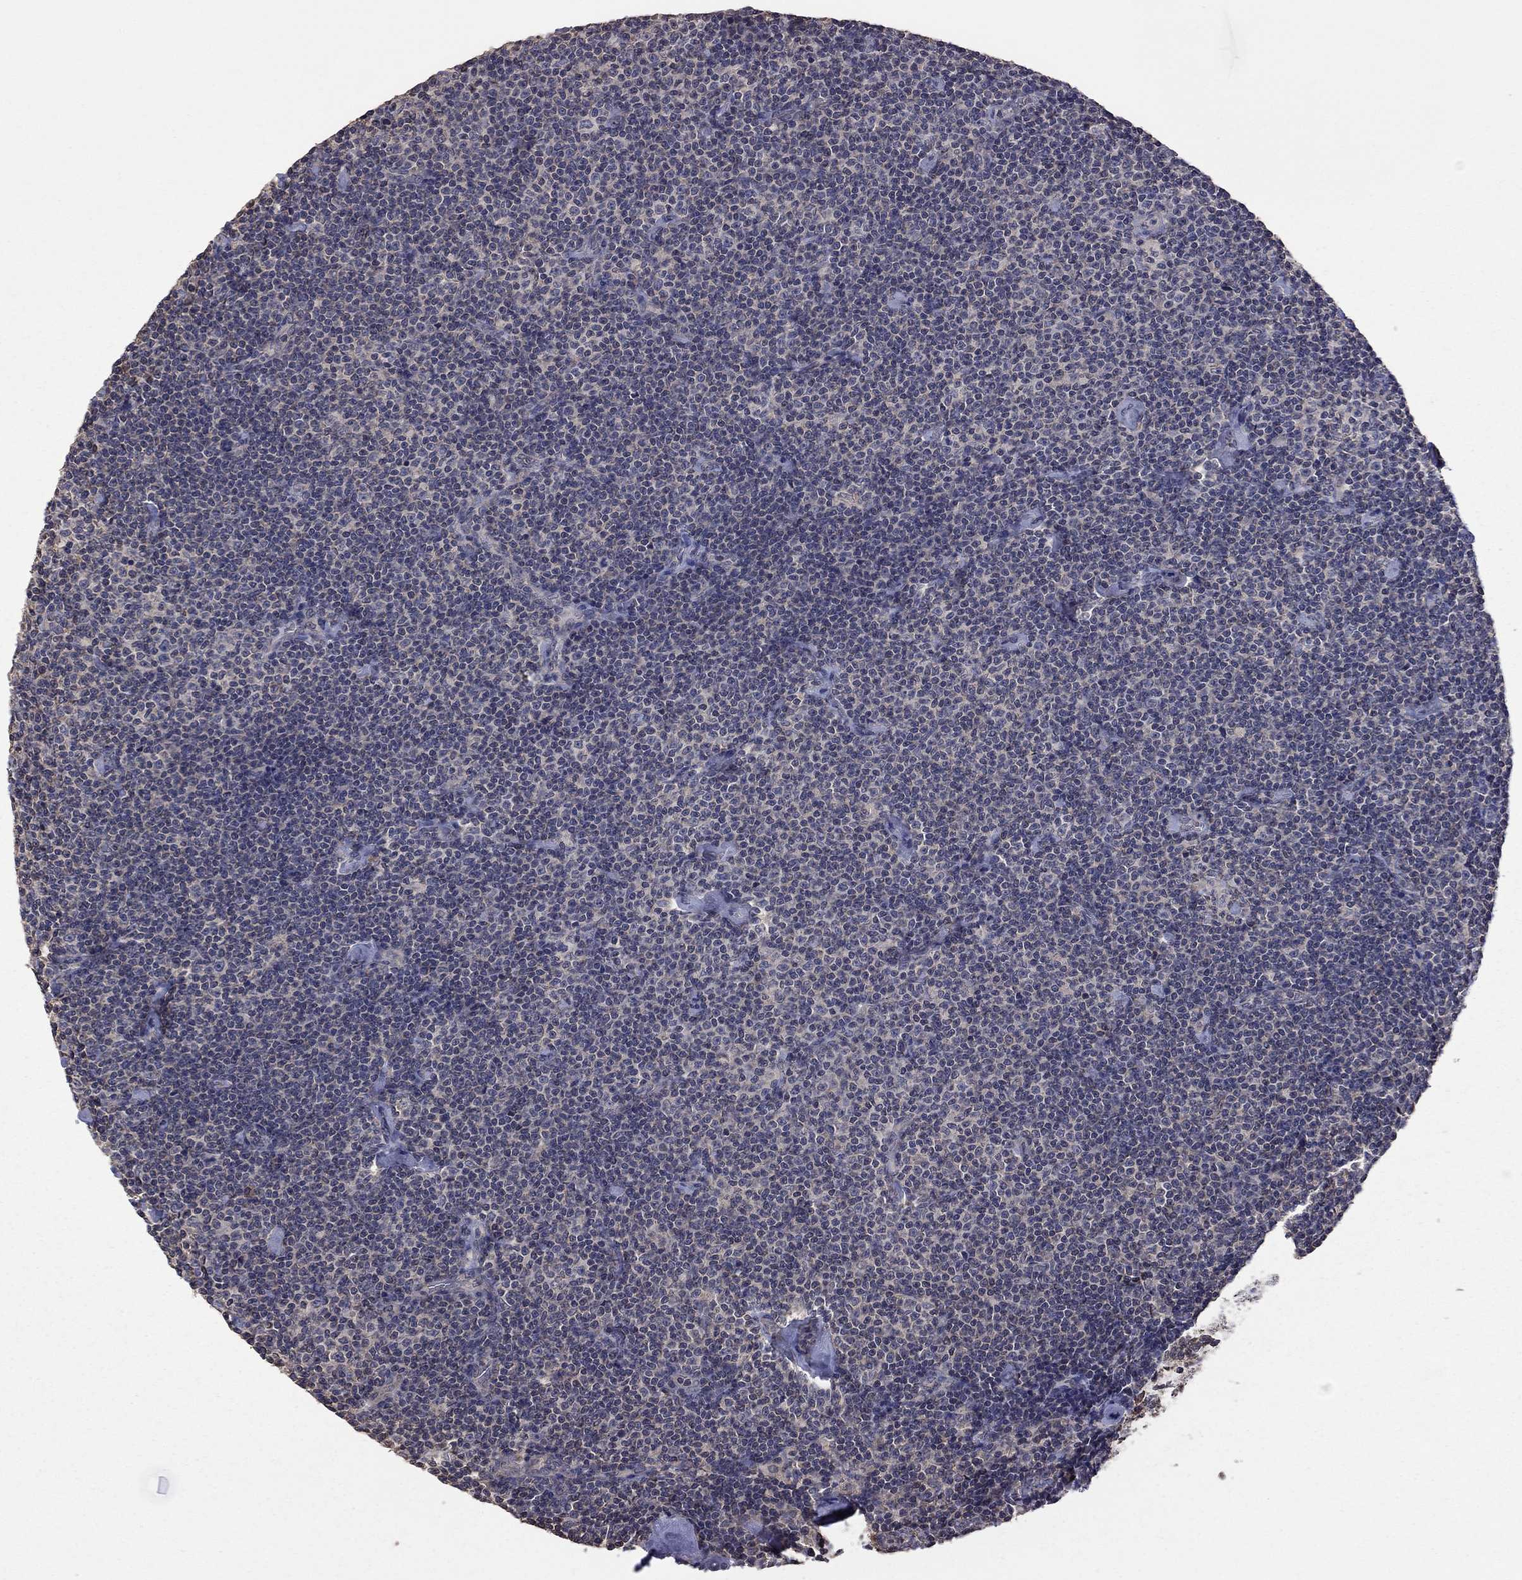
{"staining": {"intensity": "negative", "quantity": "none", "location": "none"}, "tissue": "lymphoma", "cell_type": "Tumor cells", "image_type": "cancer", "snomed": [{"axis": "morphology", "description": "Malignant lymphoma, non-Hodgkin's type, Low grade"}, {"axis": "topography", "description": "Lymph node"}], "caption": "The IHC micrograph has no significant staining in tumor cells of low-grade malignant lymphoma, non-Hodgkin's type tissue. (Stains: DAB (3,3'-diaminobenzidine) IHC with hematoxylin counter stain, Microscopy: brightfield microscopy at high magnification).", "gene": "TSNARE1", "patient": {"sex": "male", "age": 81}}